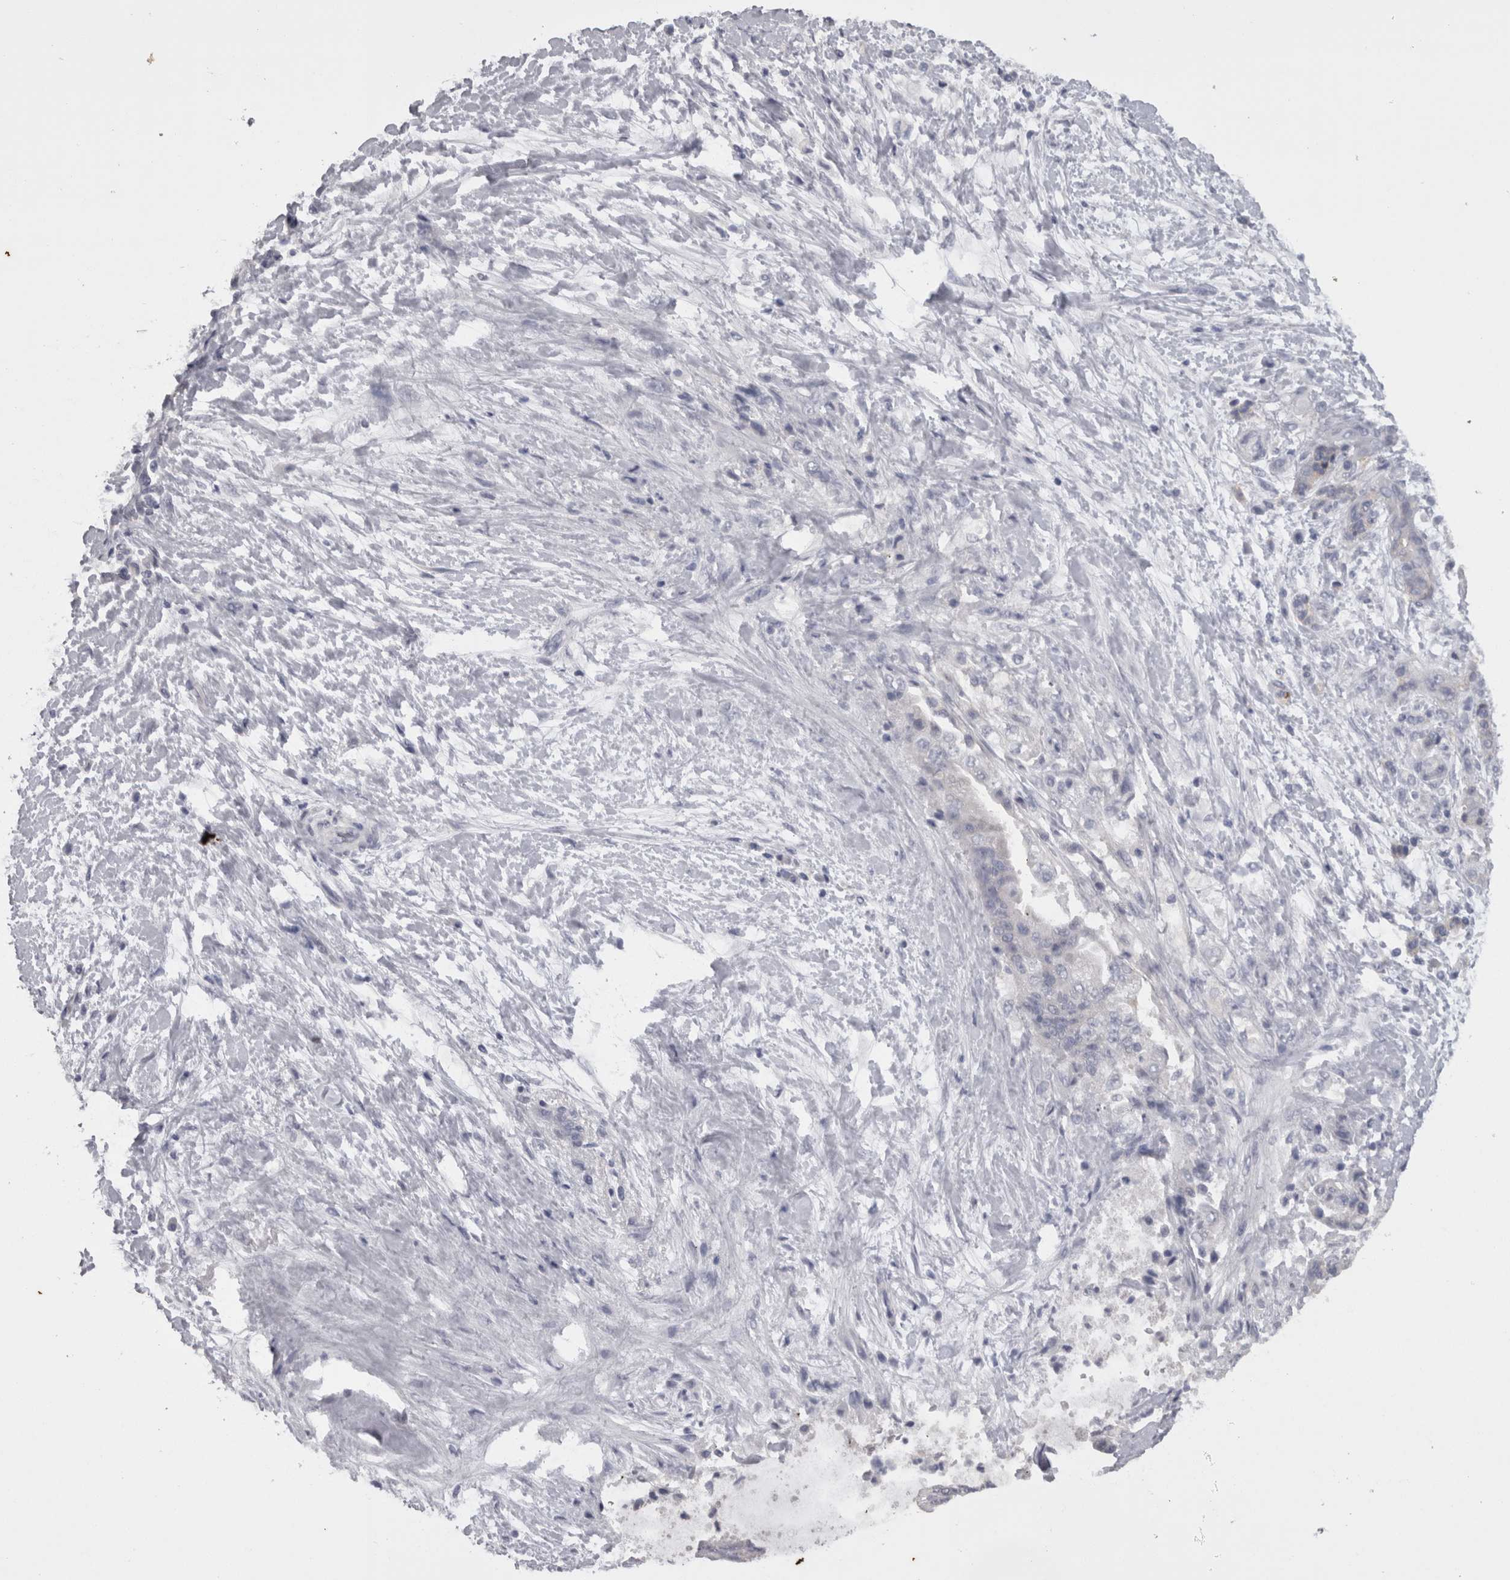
{"staining": {"intensity": "weak", "quantity": "<25%", "location": "cytoplasmic/membranous"}, "tissue": "pancreatic cancer", "cell_type": "Tumor cells", "image_type": "cancer", "snomed": [{"axis": "morphology", "description": "Adenocarcinoma, NOS"}, {"axis": "topography", "description": "Pancreas"}], "caption": "This is an immunohistochemistry photomicrograph of pancreatic cancer. There is no expression in tumor cells.", "gene": "CAMK2D", "patient": {"sex": "male", "age": 59}}